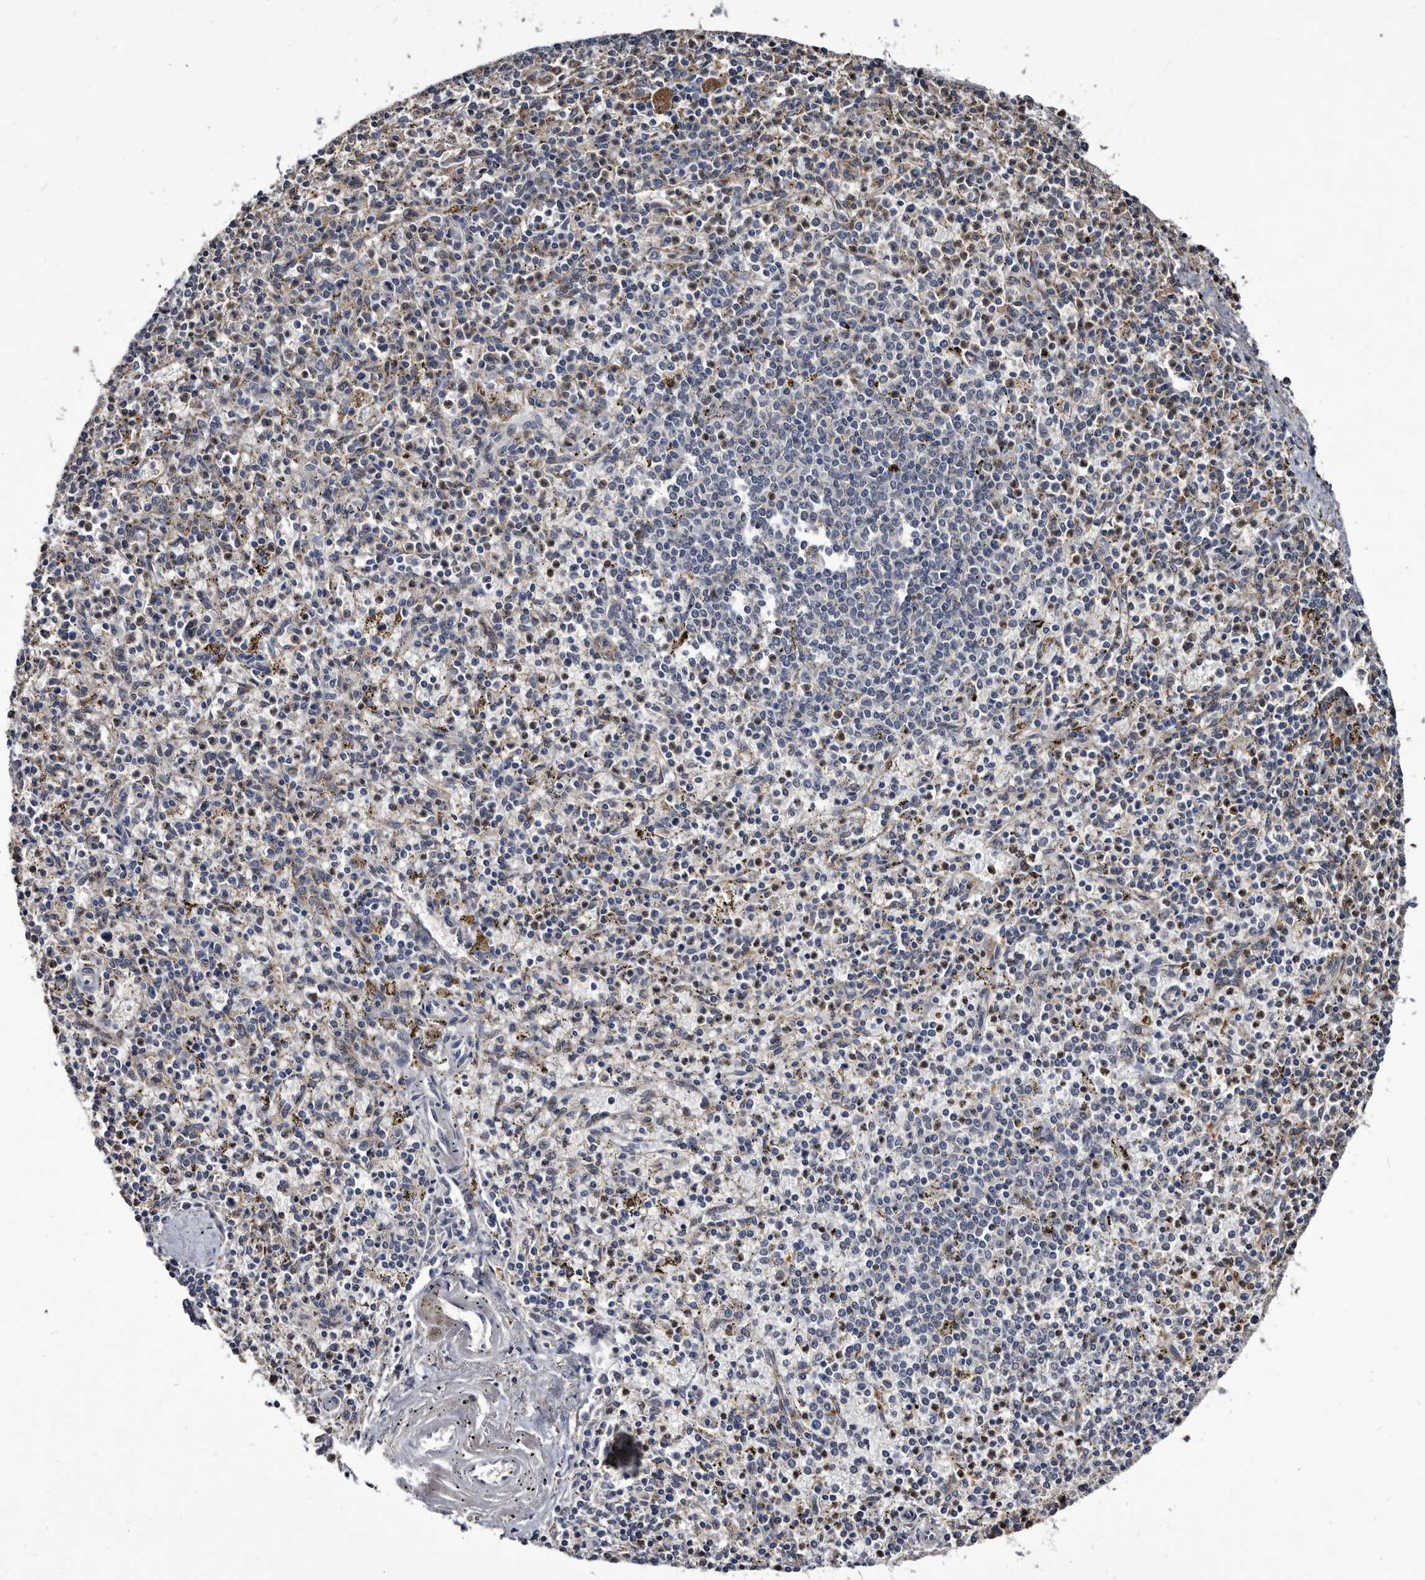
{"staining": {"intensity": "moderate", "quantity": "<25%", "location": "cytoplasmic/membranous"}, "tissue": "spleen", "cell_type": "Cells in red pulp", "image_type": "normal", "snomed": [{"axis": "morphology", "description": "Normal tissue, NOS"}, {"axis": "topography", "description": "Spleen"}], "caption": "Immunohistochemistry (IHC) staining of unremarkable spleen, which displays low levels of moderate cytoplasmic/membranous staining in about <25% of cells in red pulp indicating moderate cytoplasmic/membranous protein expression. The staining was performed using DAB (brown) for protein detection and nuclei were counterstained in hematoxylin (blue).", "gene": "CTSA", "patient": {"sex": "male", "age": 72}}